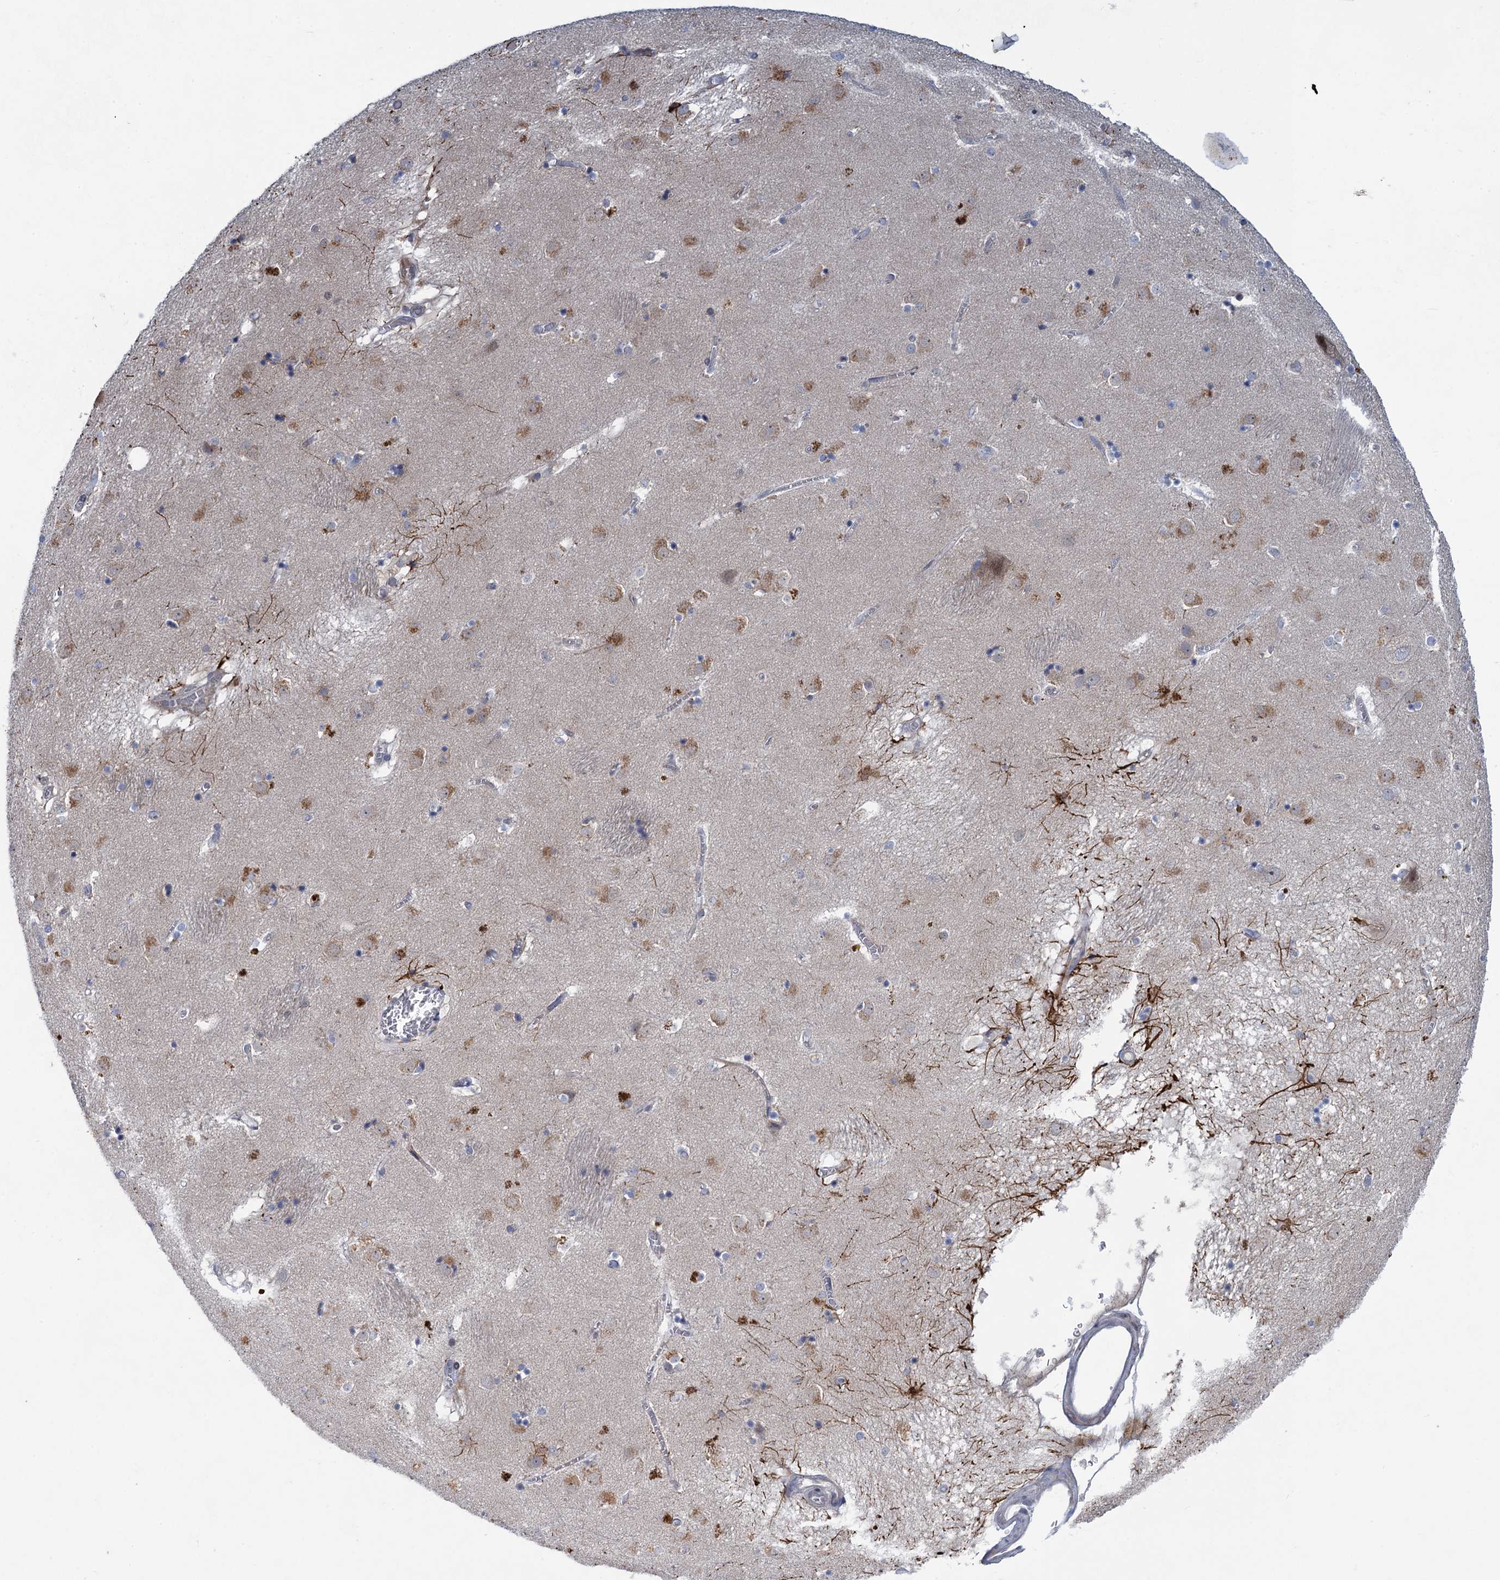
{"staining": {"intensity": "negative", "quantity": "none", "location": "none"}, "tissue": "caudate", "cell_type": "Glial cells", "image_type": "normal", "snomed": [{"axis": "morphology", "description": "Normal tissue, NOS"}, {"axis": "topography", "description": "Lateral ventricle wall"}], "caption": "DAB immunohistochemical staining of normal caudate reveals no significant staining in glial cells. (DAB (3,3'-diaminobenzidine) immunohistochemistry, high magnification).", "gene": "QPCTL", "patient": {"sex": "male", "age": 70}}